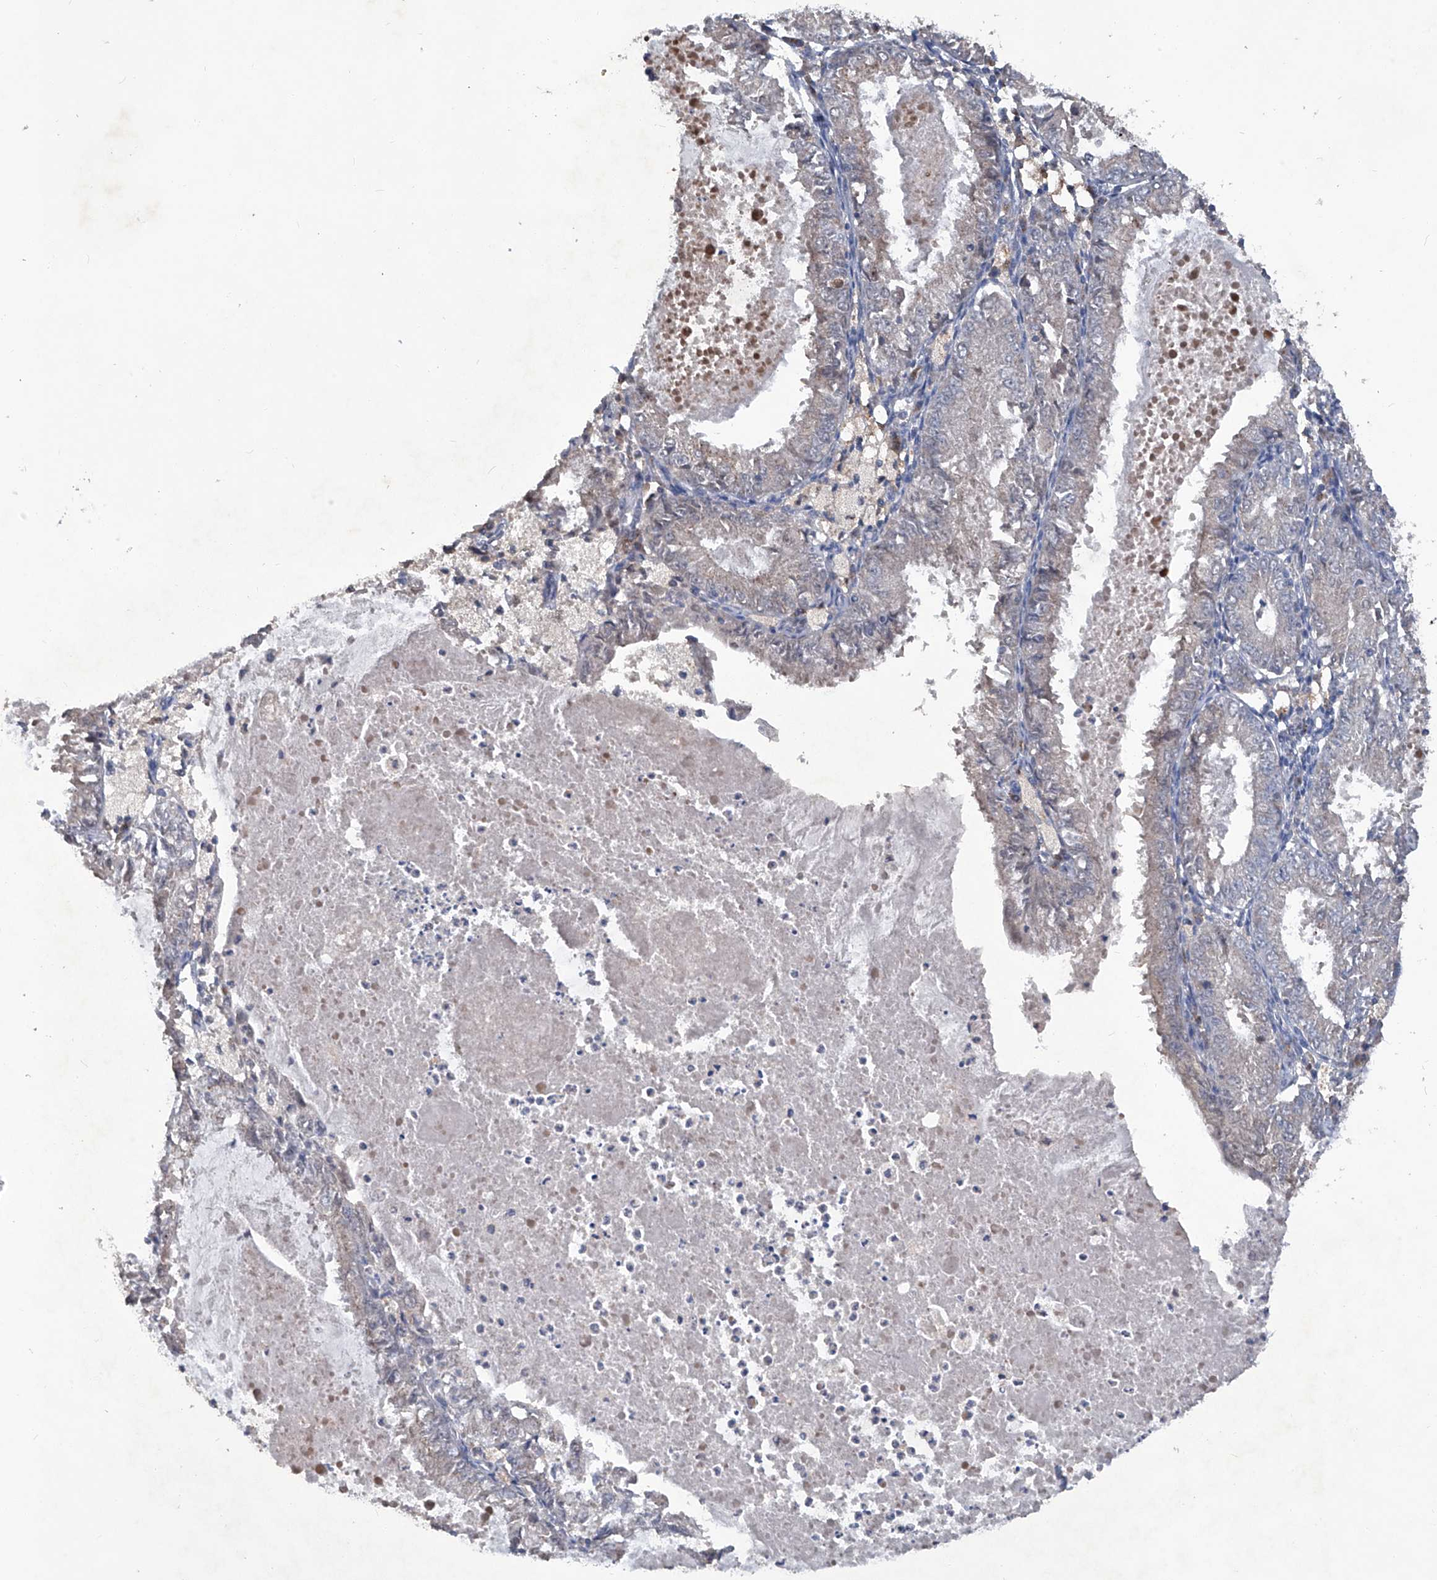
{"staining": {"intensity": "weak", "quantity": "<25%", "location": "cytoplasmic/membranous"}, "tissue": "endometrial cancer", "cell_type": "Tumor cells", "image_type": "cancer", "snomed": [{"axis": "morphology", "description": "Adenocarcinoma, NOS"}, {"axis": "topography", "description": "Endometrium"}], "caption": "Immunohistochemistry (IHC) of adenocarcinoma (endometrial) exhibits no expression in tumor cells.", "gene": "PCSK5", "patient": {"sex": "female", "age": 57}}